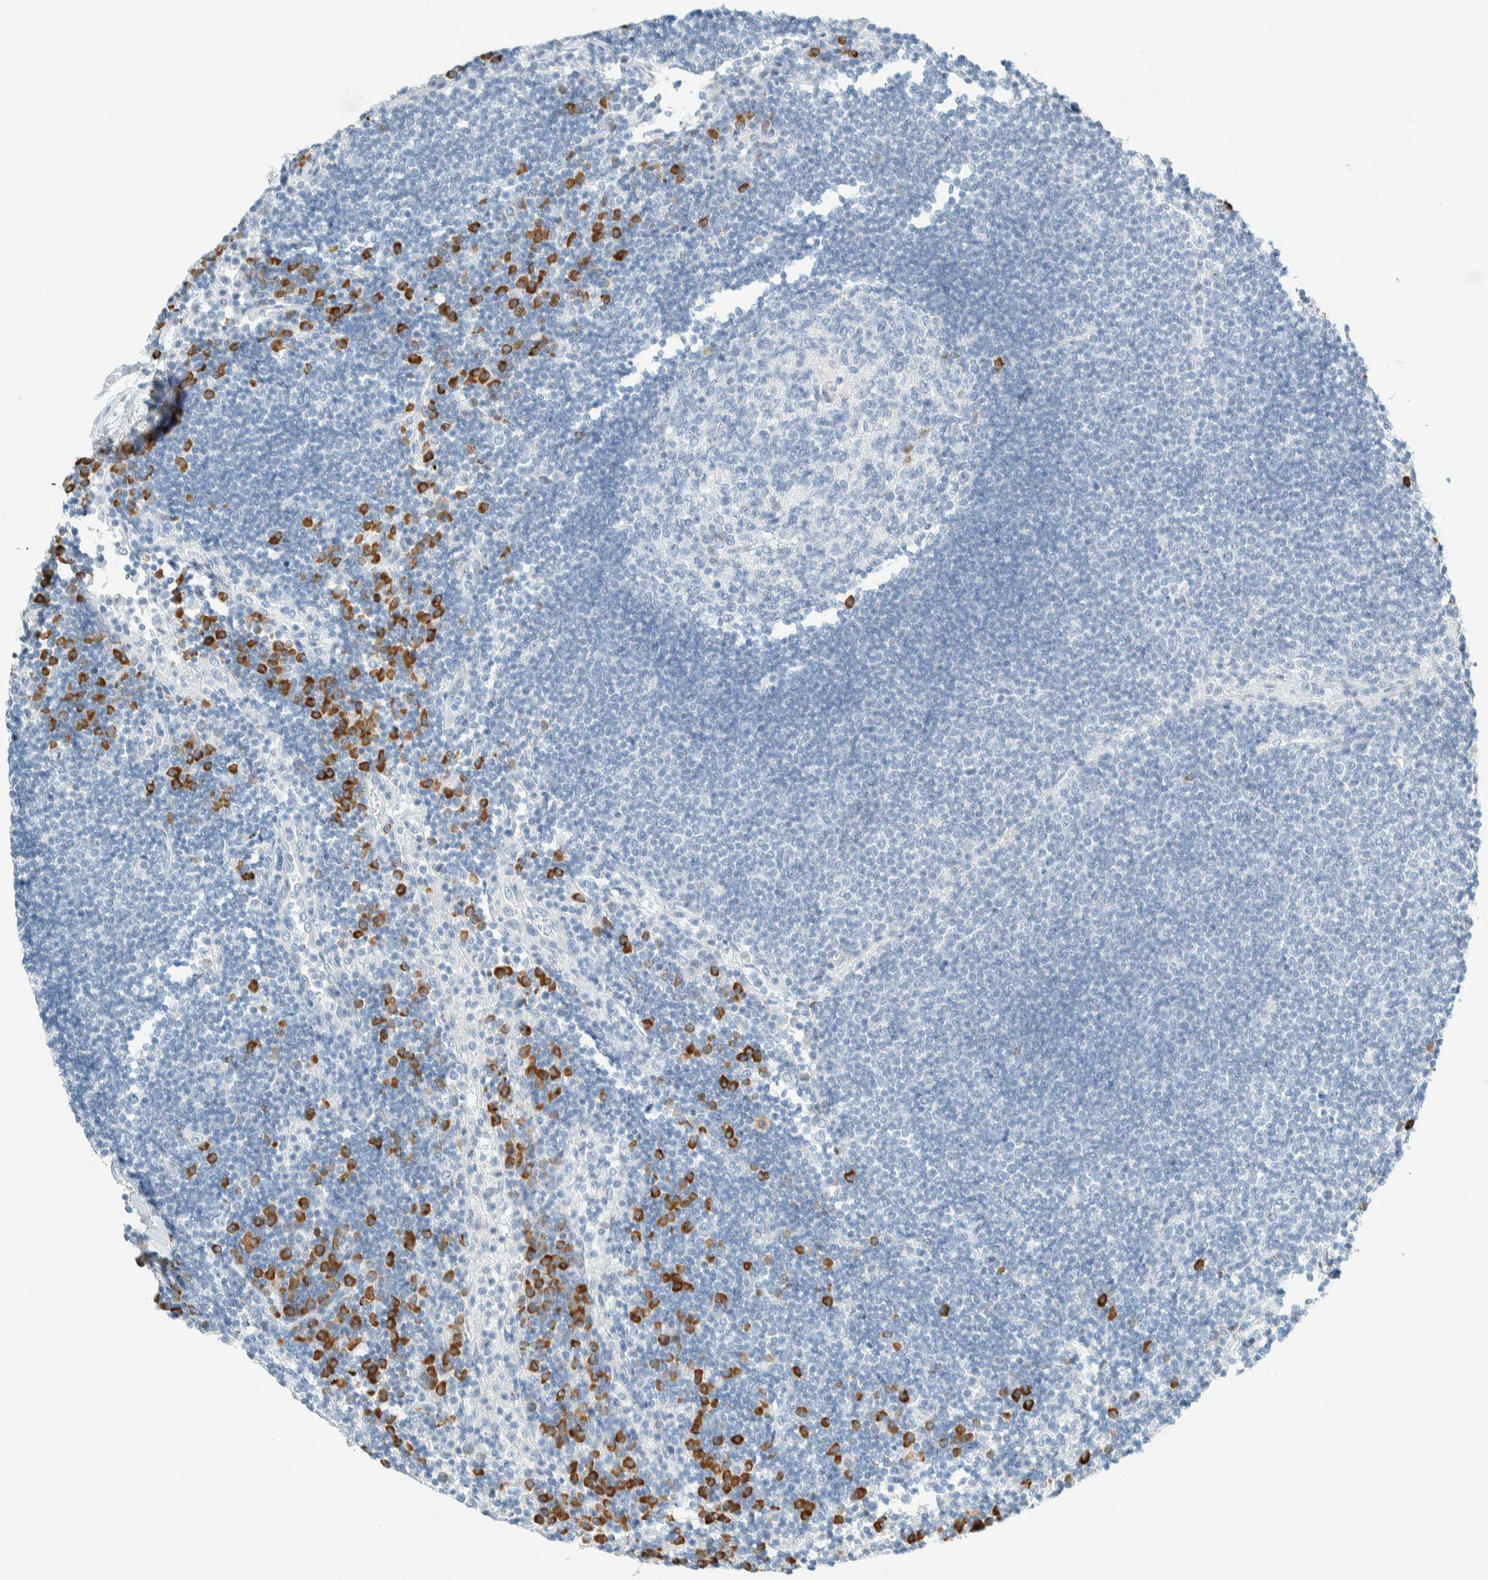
{"staining": {"intensity": "negative", "quantity": "none", "location": "none"}, "tissue": "lymph node", "cell_type": "Germinal center cells", "image_type": "normal", "snomed": [{"axis": "morphology", "description": "Normal tissue, NOS"}, {"axis": "topography", "description": "Lymph node"}], "caption": "Histopathology image shows no significant protein staining in germinal center cells of unremarkable lymph node. (Immunohistochemistry, brightfield microscopy, high magnification).", "gene": "ARHGAP27", "patient": {"sex": "female", "age": 53}}